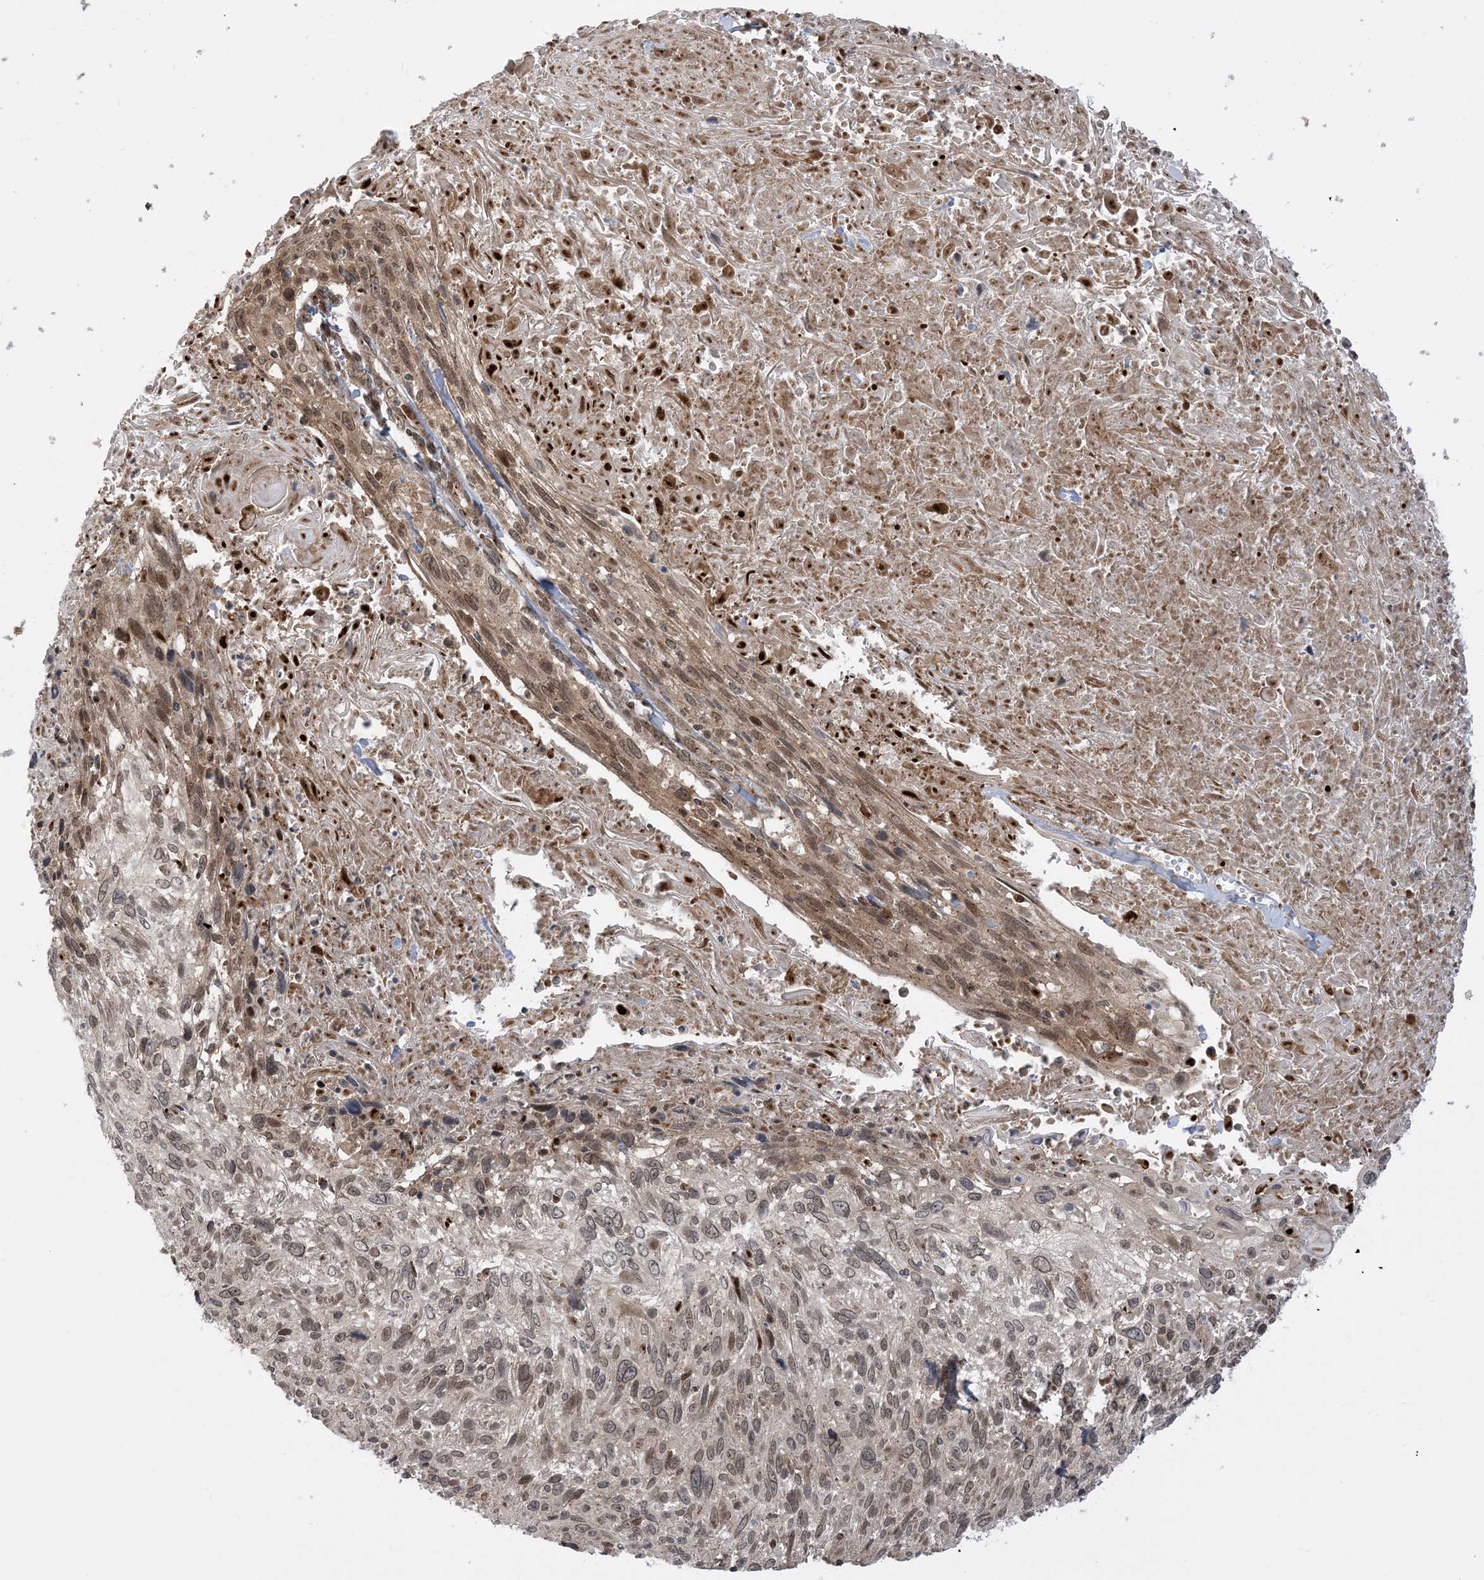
{"staining": {"intensity": "weak", "quantity": ">75%", "location": "cytoplasmic/membranous,nuclear"}, "tissue": "cervical cancer", "cell_type": "Tumor cells", "image_type": "cancer", "snomed": [{"axis": "morphology", "description": "Squamous cell carcinoma, NOS"}, {"axis": "topography", "description": "Cervix"}], "caption": "Cervical squamous cell carcinoma was stained to show a protein in brown. There is low levels of weak cytoplasmic/membranous and nuclear positivity in approximately >75% of tumor cells. (DAB IHC with brightfield microscopy, high magnification).", "gene": "CASP4", "patient": {"sex": "female", "age": 51}}